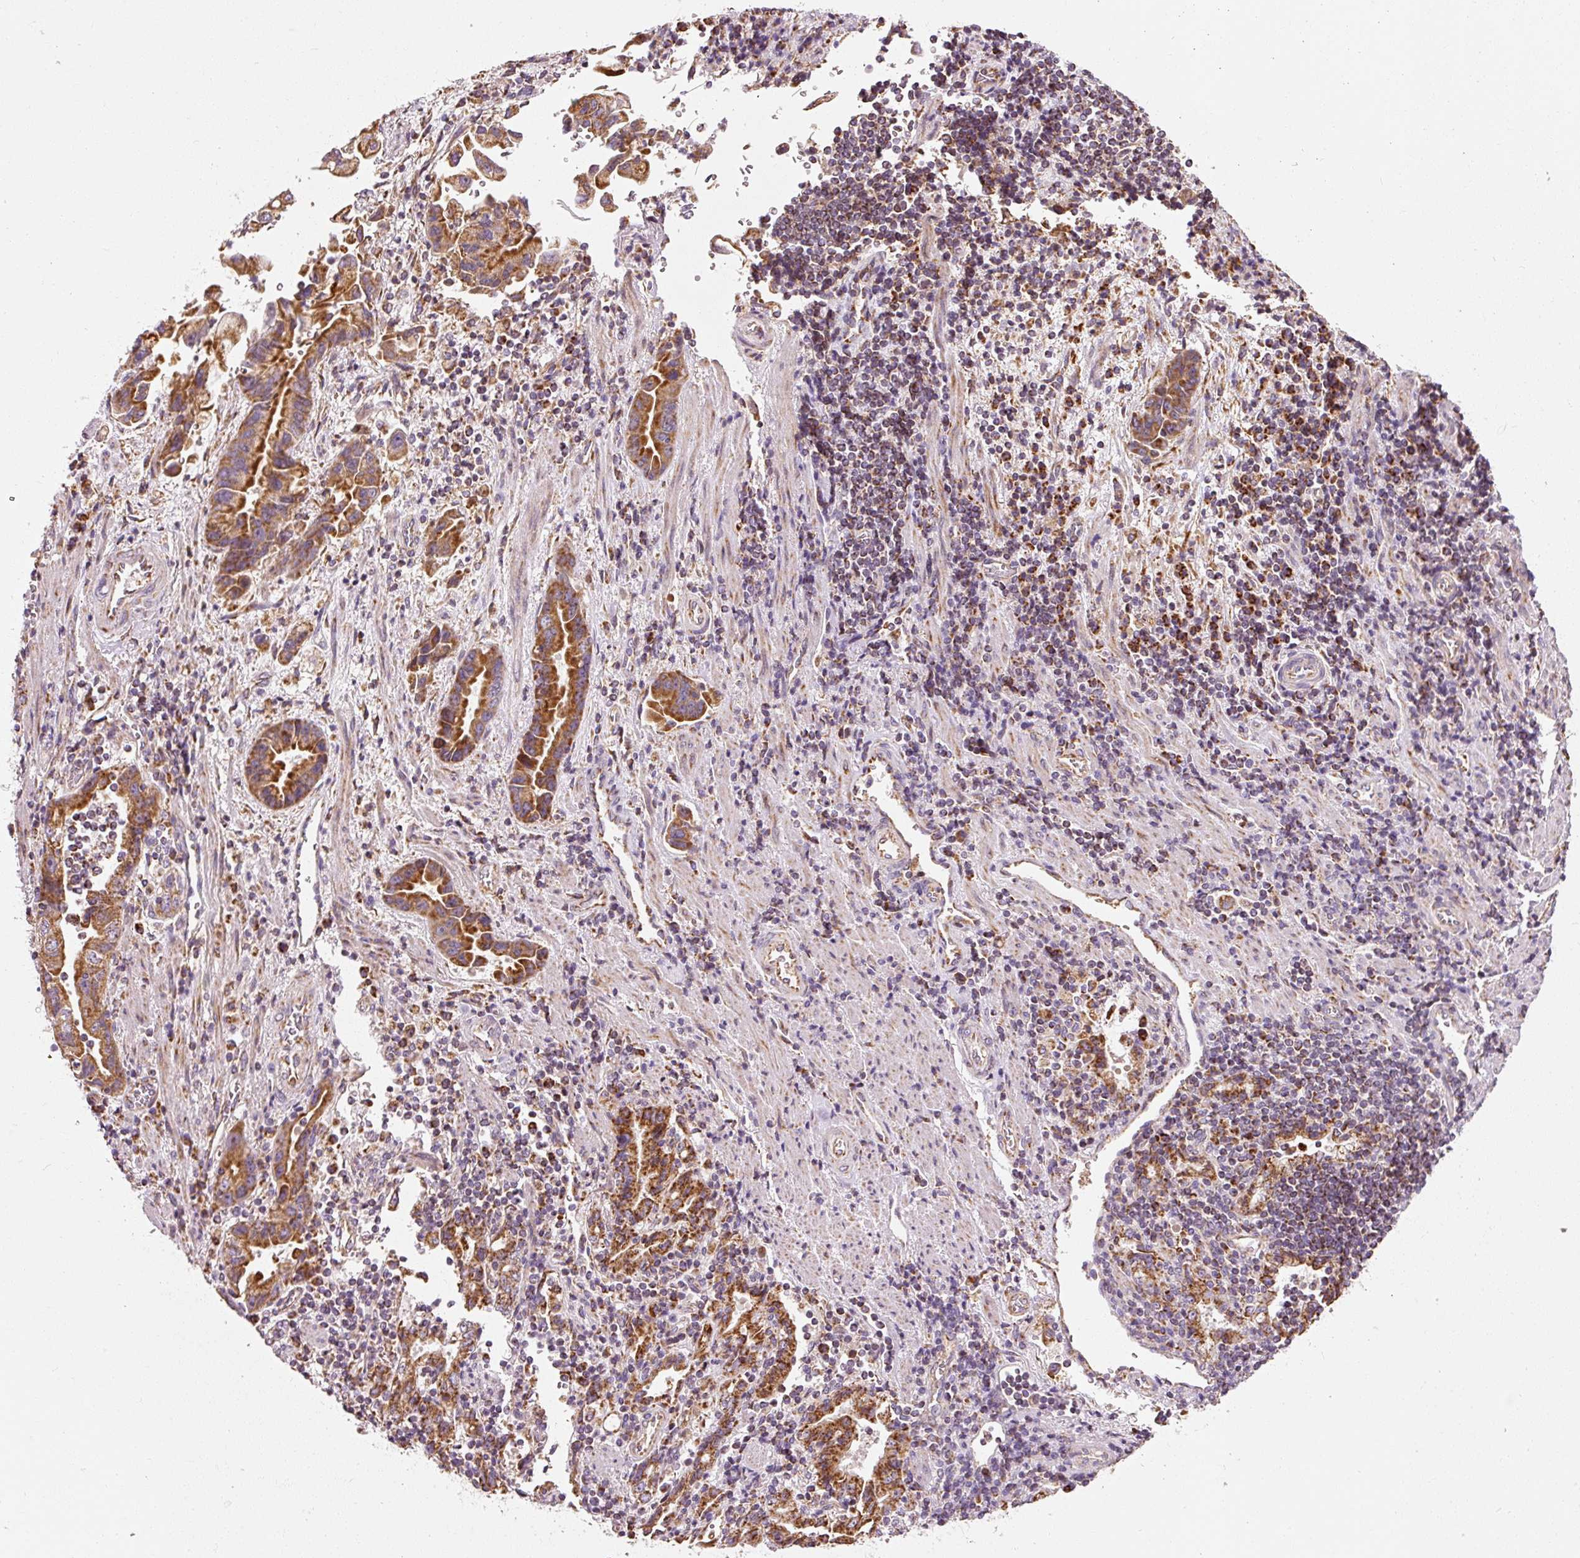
{"staining": {"intensity": "strong", "quantity": ">75%", "location": "cytoplasmic/membranous"}, "tissue": "stomach cancer", "cell_type": "Tumor cells", "image_type": "cancer", "snomed": [{"axis": "morphology", "description": "Adenocarcinoma, NOS"}, {"axis": "topography", "description": "Stomach"}], "caption": "Stomach cancer was stained to show a protein in brown. There is high levels of strong cytoplasmic/membranous expression in about >75% of tumor cells.", "gene": "NDUFB4", "patient": {"sex": "male", "age": 62}}